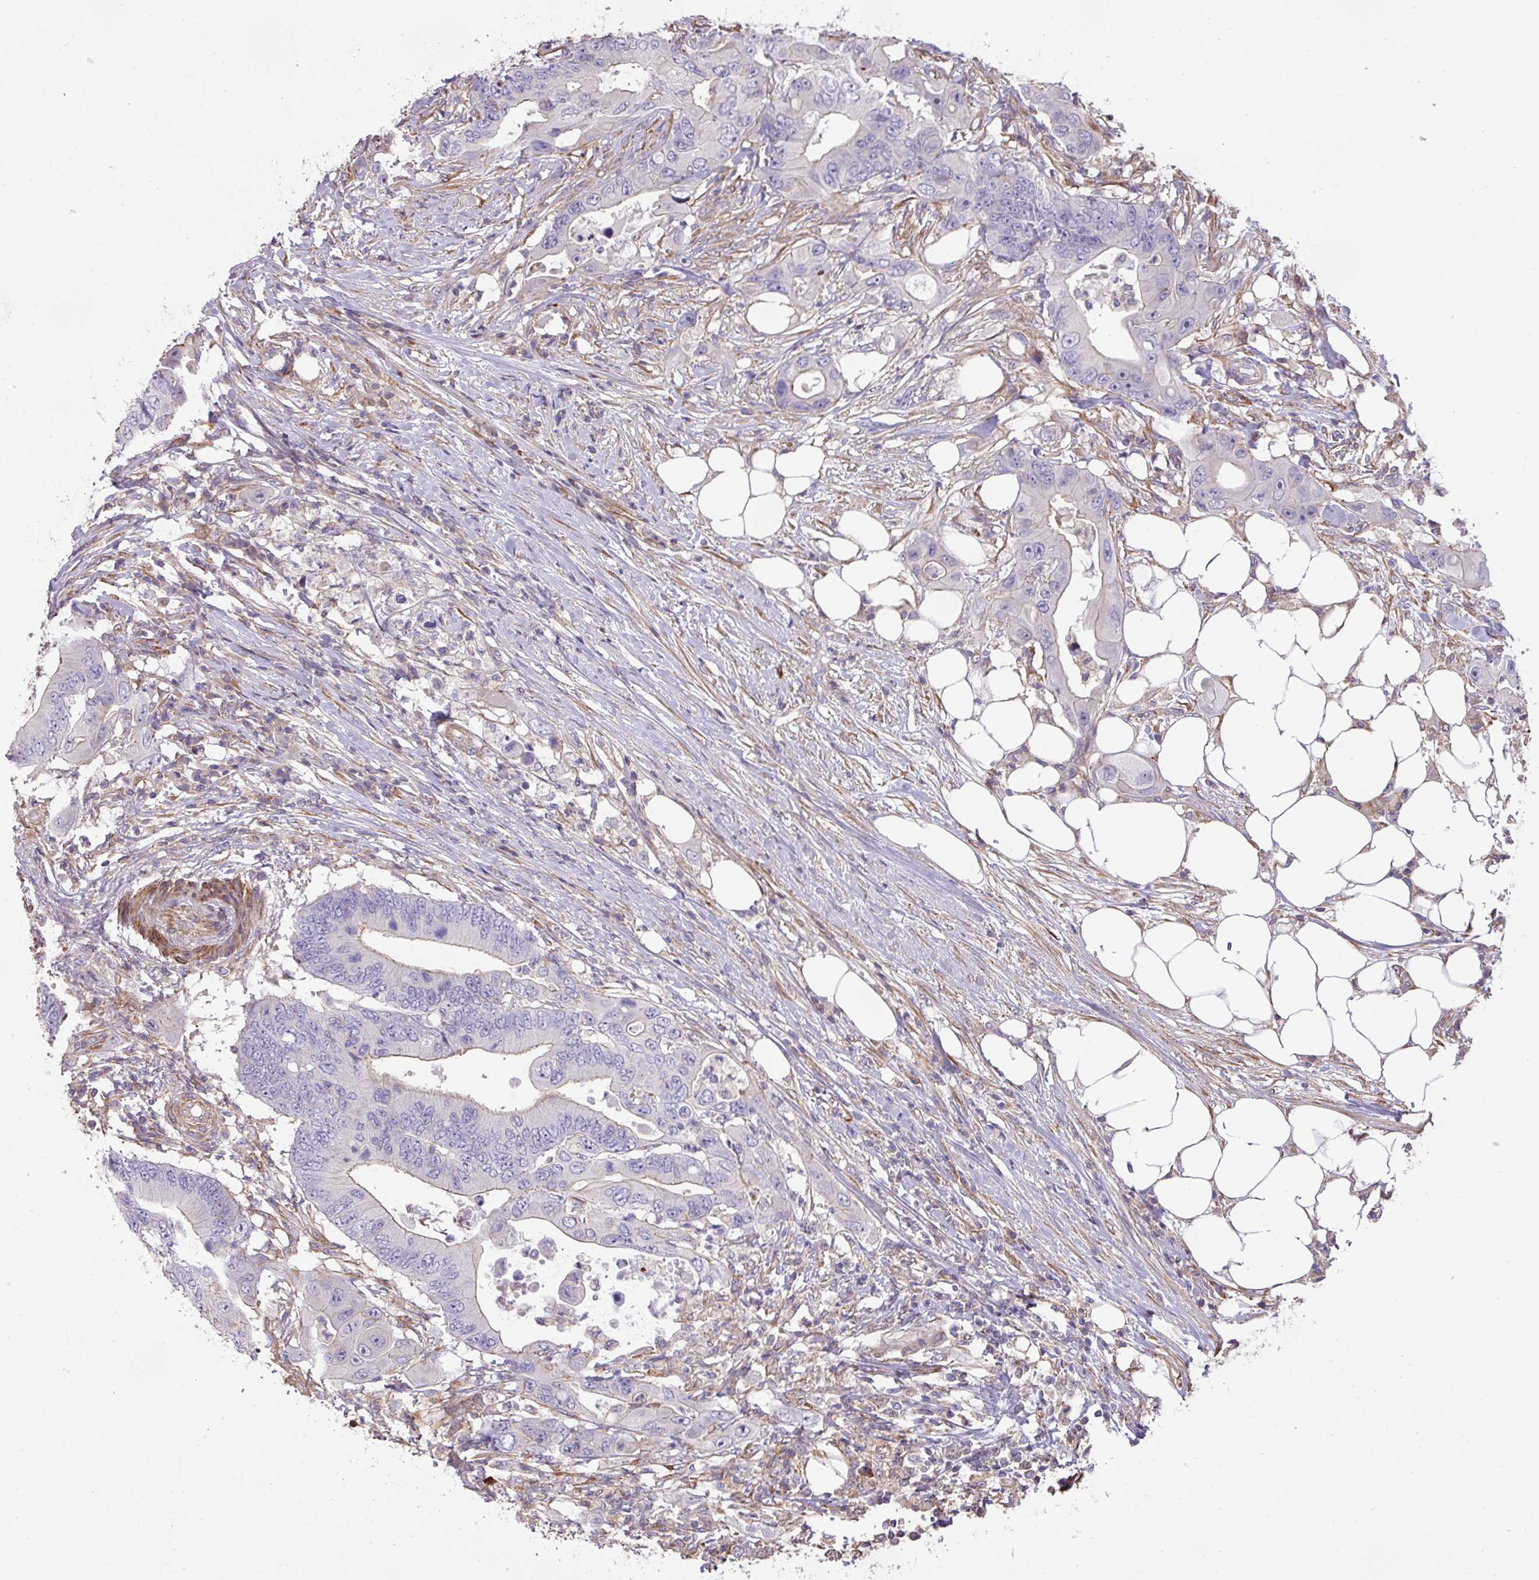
{"staining": {"intensity": "negative", "quantity": "none", "location": "none"}, "tissue": "colorectal cancer", "cell_type": "Tumor cells", "image_type": "cancer", "snomed": [{"axis": "morphology", "description": "Adenocarcinoma, NOS"}, {"axis": "topography", "description": "Colon"}], "caption": "Colorectal cancer (adenocarcinoma) was stained to show a protein in brown. There is no significant positivity in tumor cells.", "gene": "LRRC41", "patient": {"sex": "male", "age": 71}}